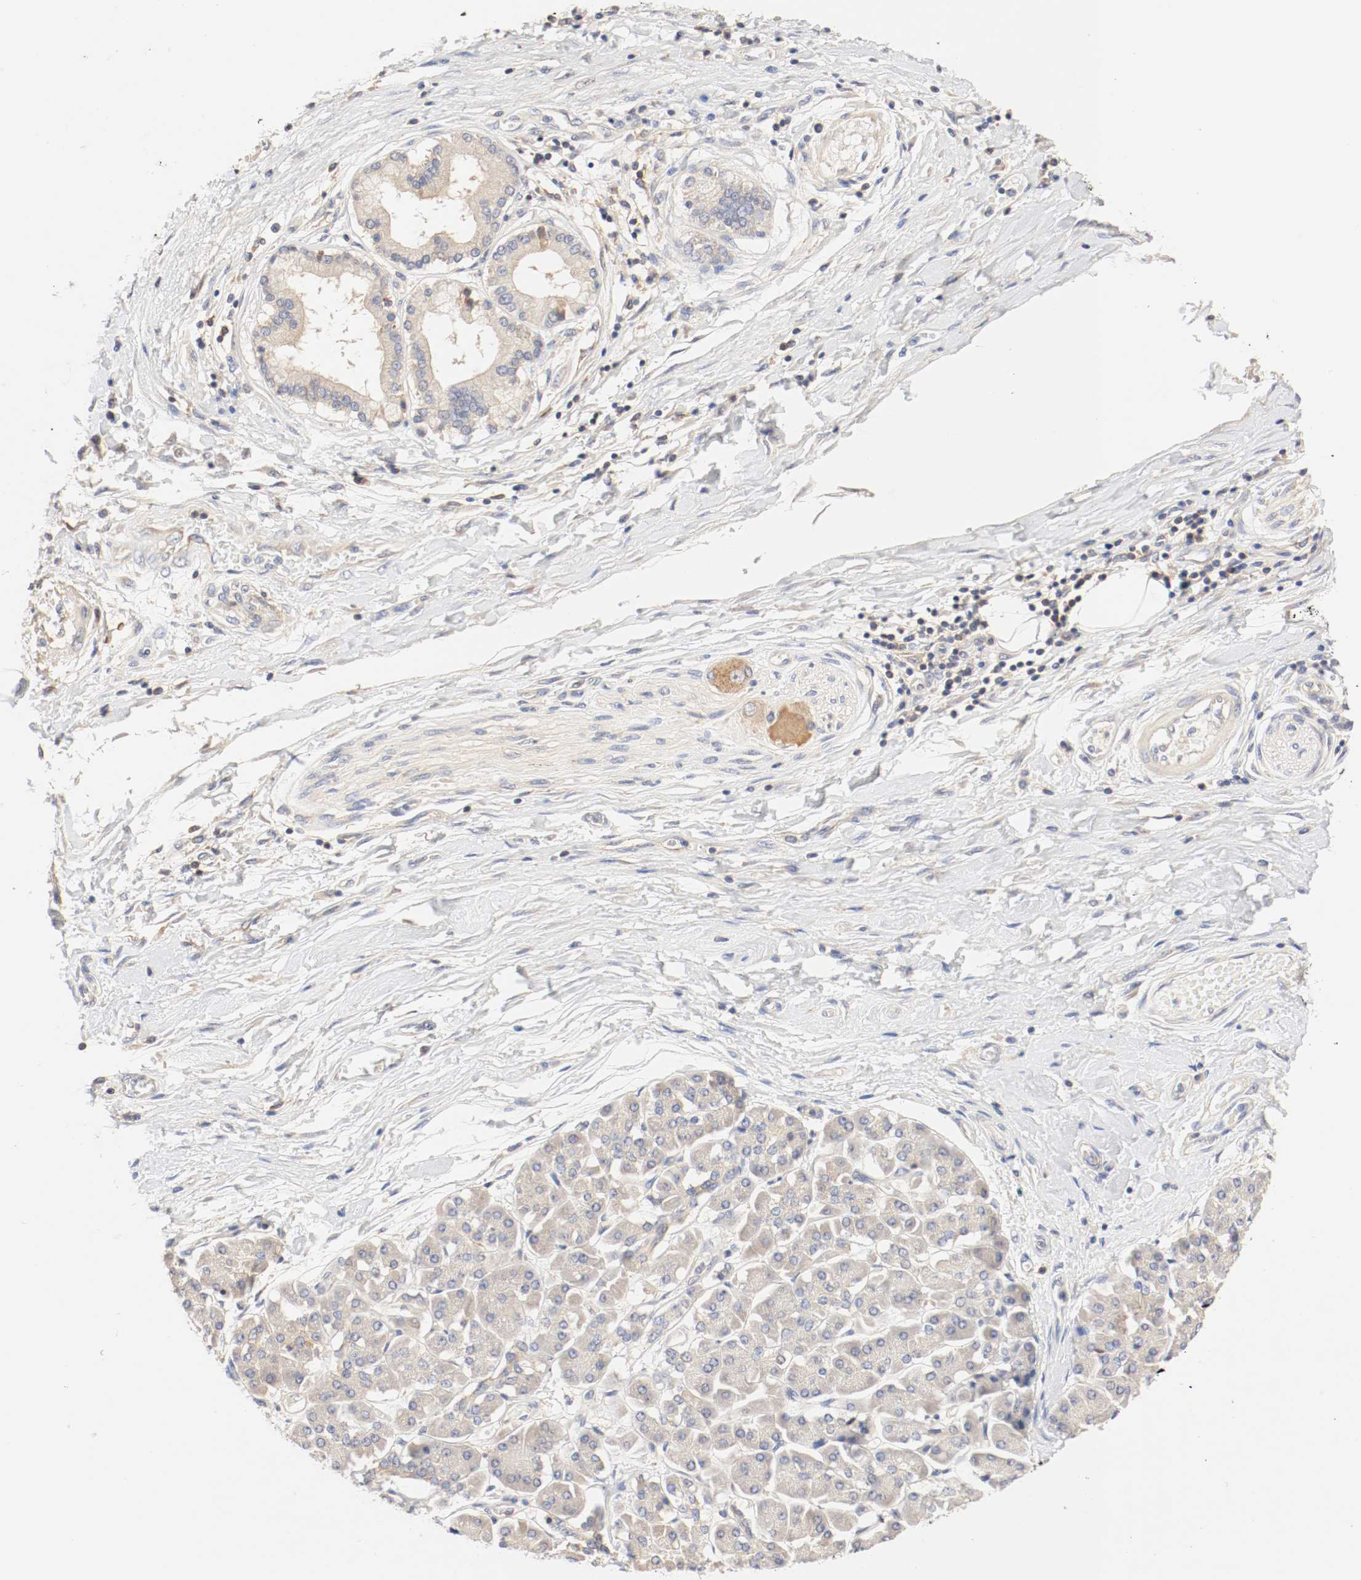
{"staining": {"intensity": "moderate", "quantity": ">75%", "location": "cytoplasmic/membranous"}, "tissue": "pancreatic cancer", "cell_type": "Tumor cells", "image_type": "cancer", "snomed": [{"axis": "morphology", "description": "Adenocarcinoma, NOS"}, {"axis": "topography", "description": "Pancreas"}], "caption": "High-power microscopy captured an immunohistochemistry micrograph of pancreatic adenocarcinoma, revealing moderate cytoplasmic/membranous expression in approximately >75% of tumor cells. (DAB (3,3'-diaminobenzidine) = brown stain, brightfield microscopy at high magnification).", "gene": "GIT1", "patient": {"sex": "male", "age": 46}}